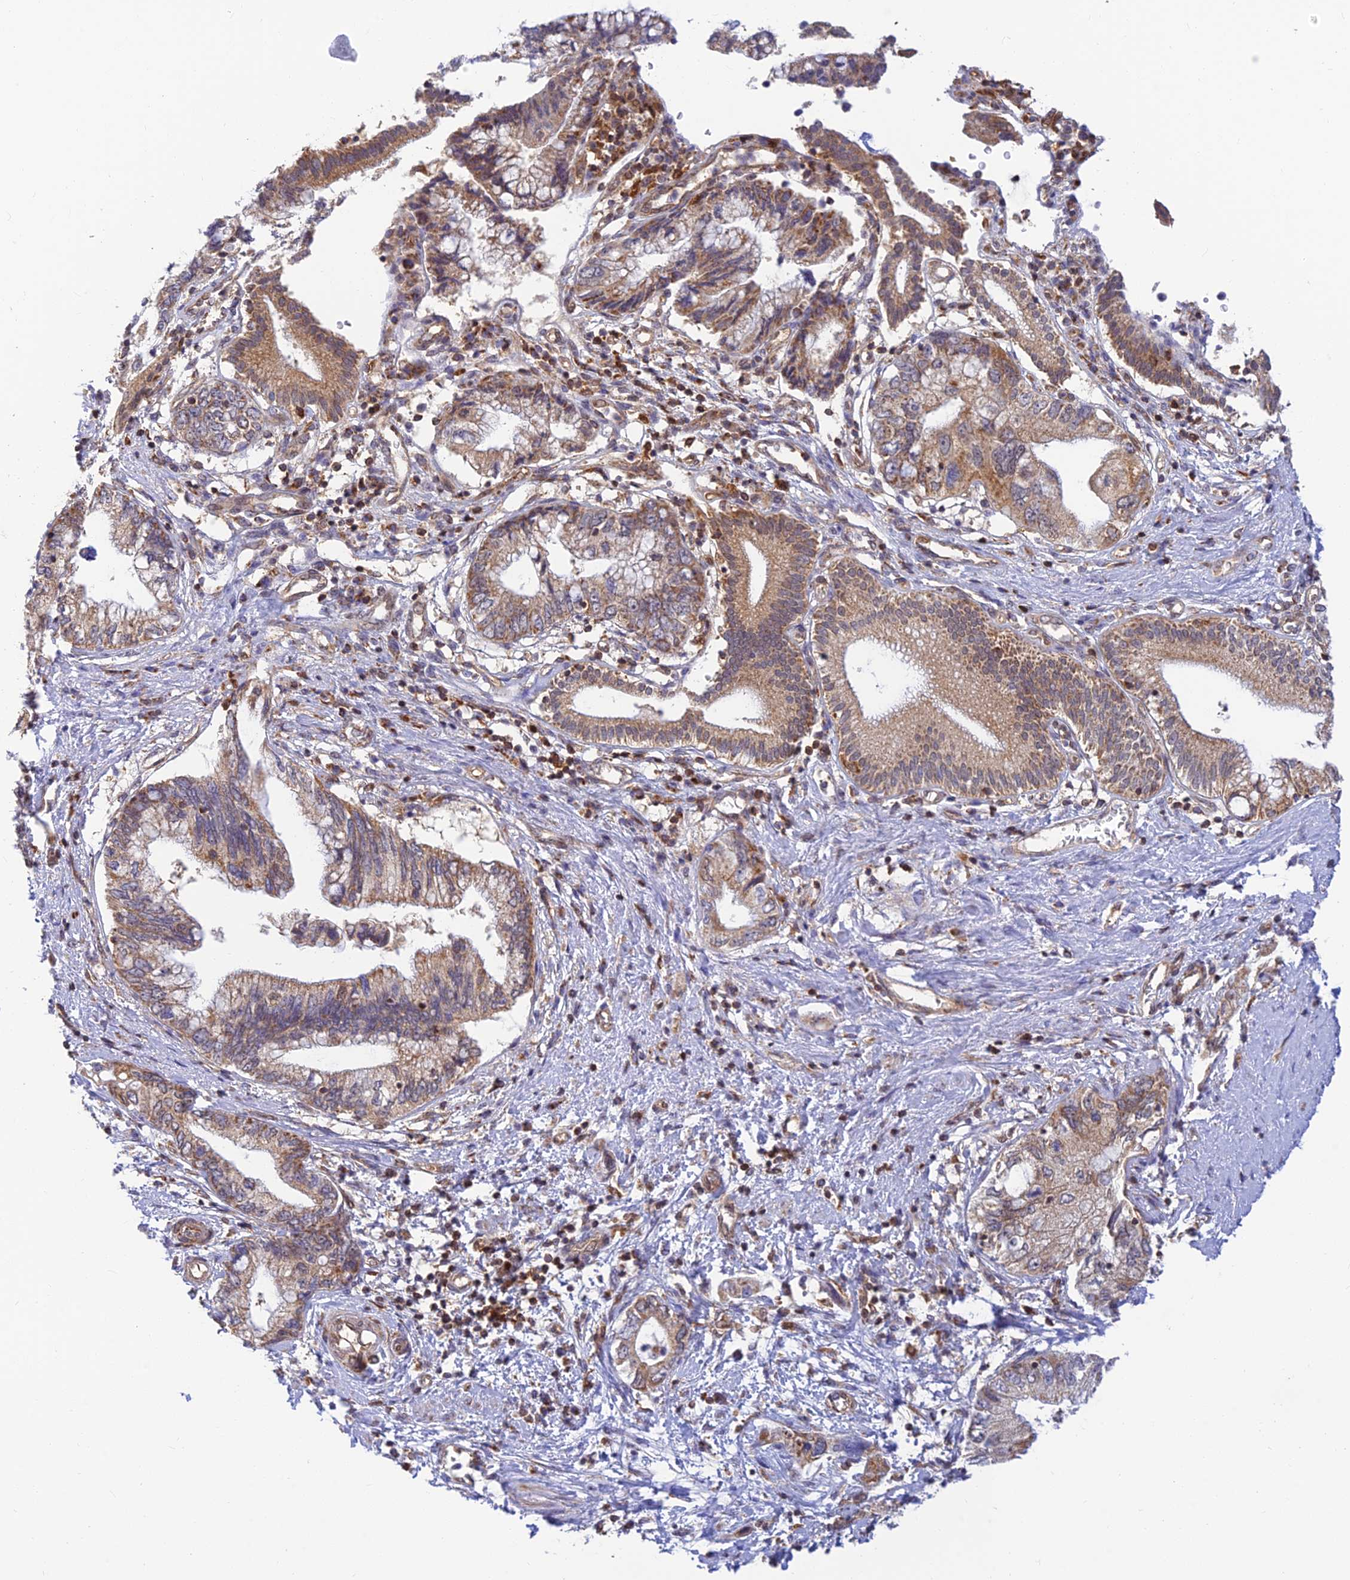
{"staining": {"intensity": "moderate", "quantity": "25%-75%", "location": "cytoplasmic/membranous"}, "tissue": "pancreatic cancer", "cell_type": "Tumor cells", "image_type": "cancer", "snomed": [{"axis": "morphology", "description": "Adenocarcinoma, NOS"}, {"axis": "topography", "description": "Pancreas"}], "caption": "Moderate cytoplasmic/membranous positivity for a protein is seen in approximately 25%-75% of tumor cells of pancreatic cancer (adenocarcinoma) using immunohistochemistry (IHC).", "gene": "LYSMD2", "patient": {"sex": "female", "age": 73}}